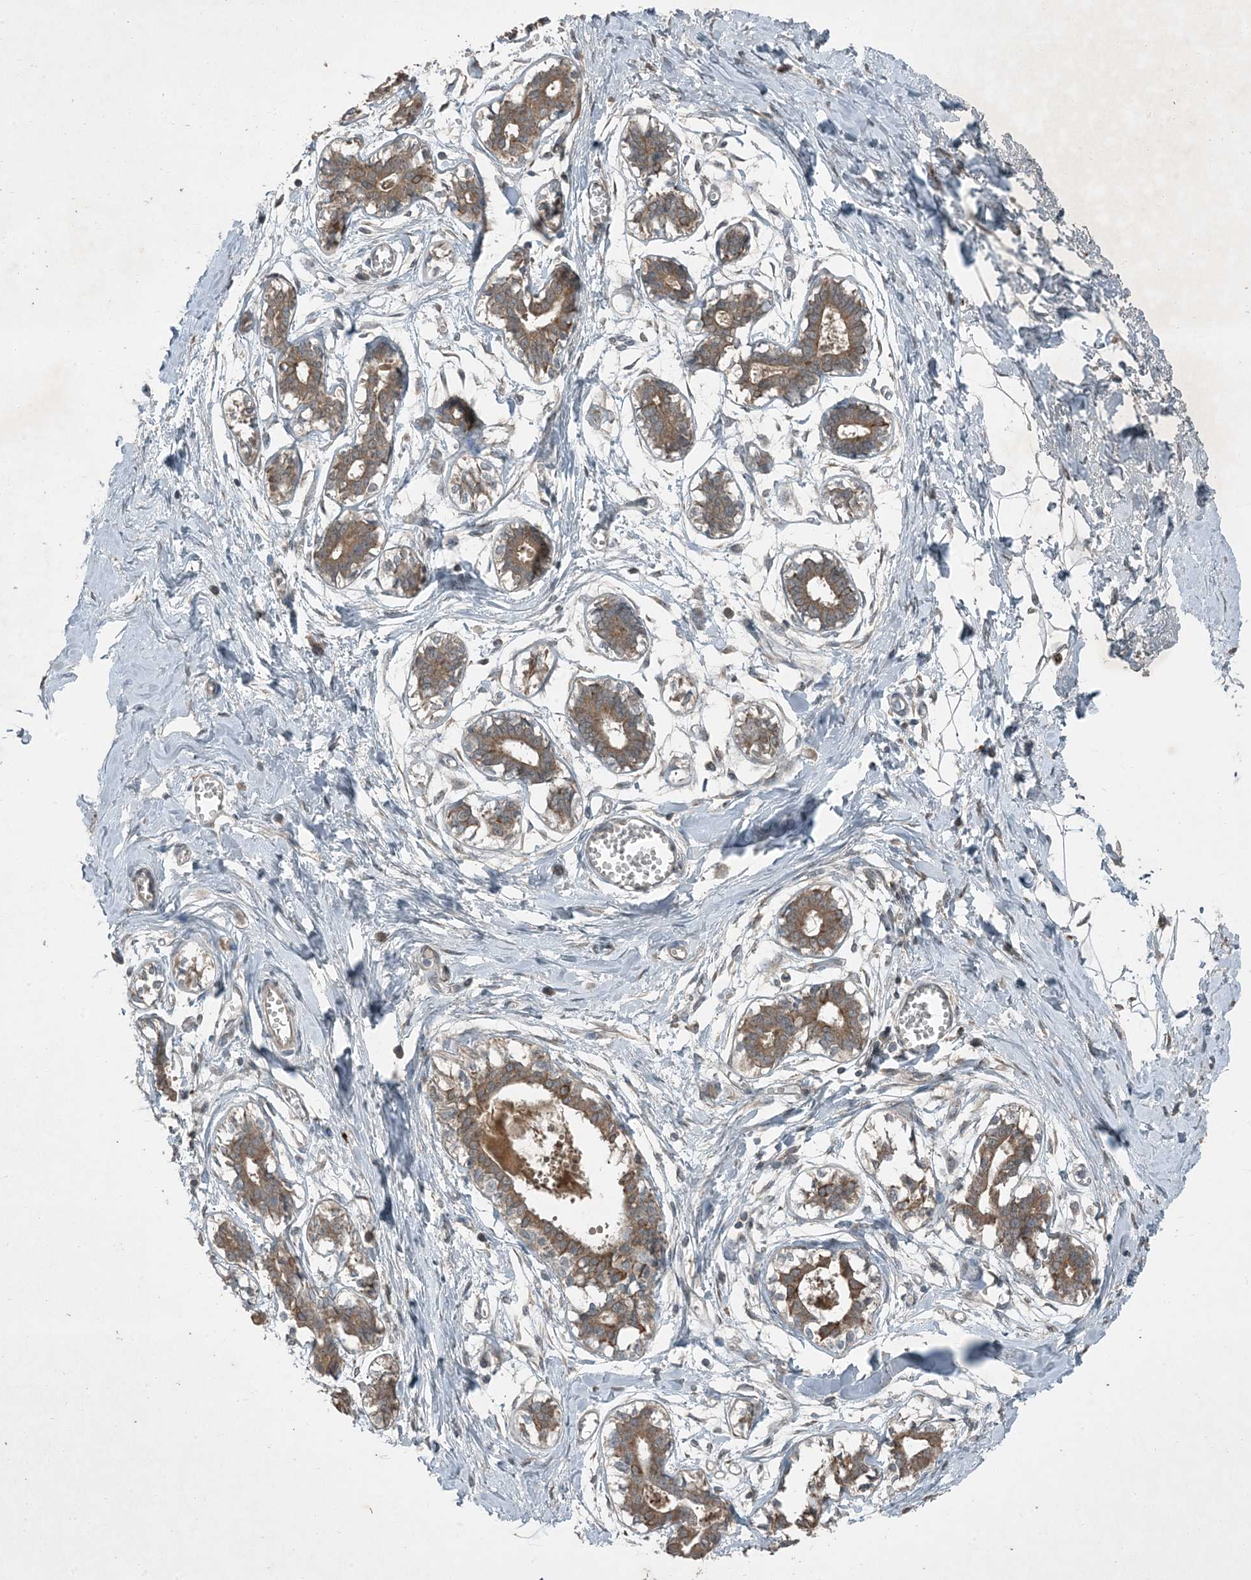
{"staining": {"intensity": "weak", "quantity": "<25%", "location": "cytoplasmic/membranous"}, "tissue": "breast", "cell_type": "Adipocytes", "image_type": "normal", "snomed": [{"axis": "morphology", "description": "Normal tissue, NOS"}, {"axis": "topography", "description": "Breast"}], "caption": "Adipocytes are negative for protein expression in normal human breast. (DAB (3,3'-diaminobenzidine) immunohistochemistry (IHC), high magnification).", "gene": "MDN1", "patient": {"sex": "female", "age": 27}}